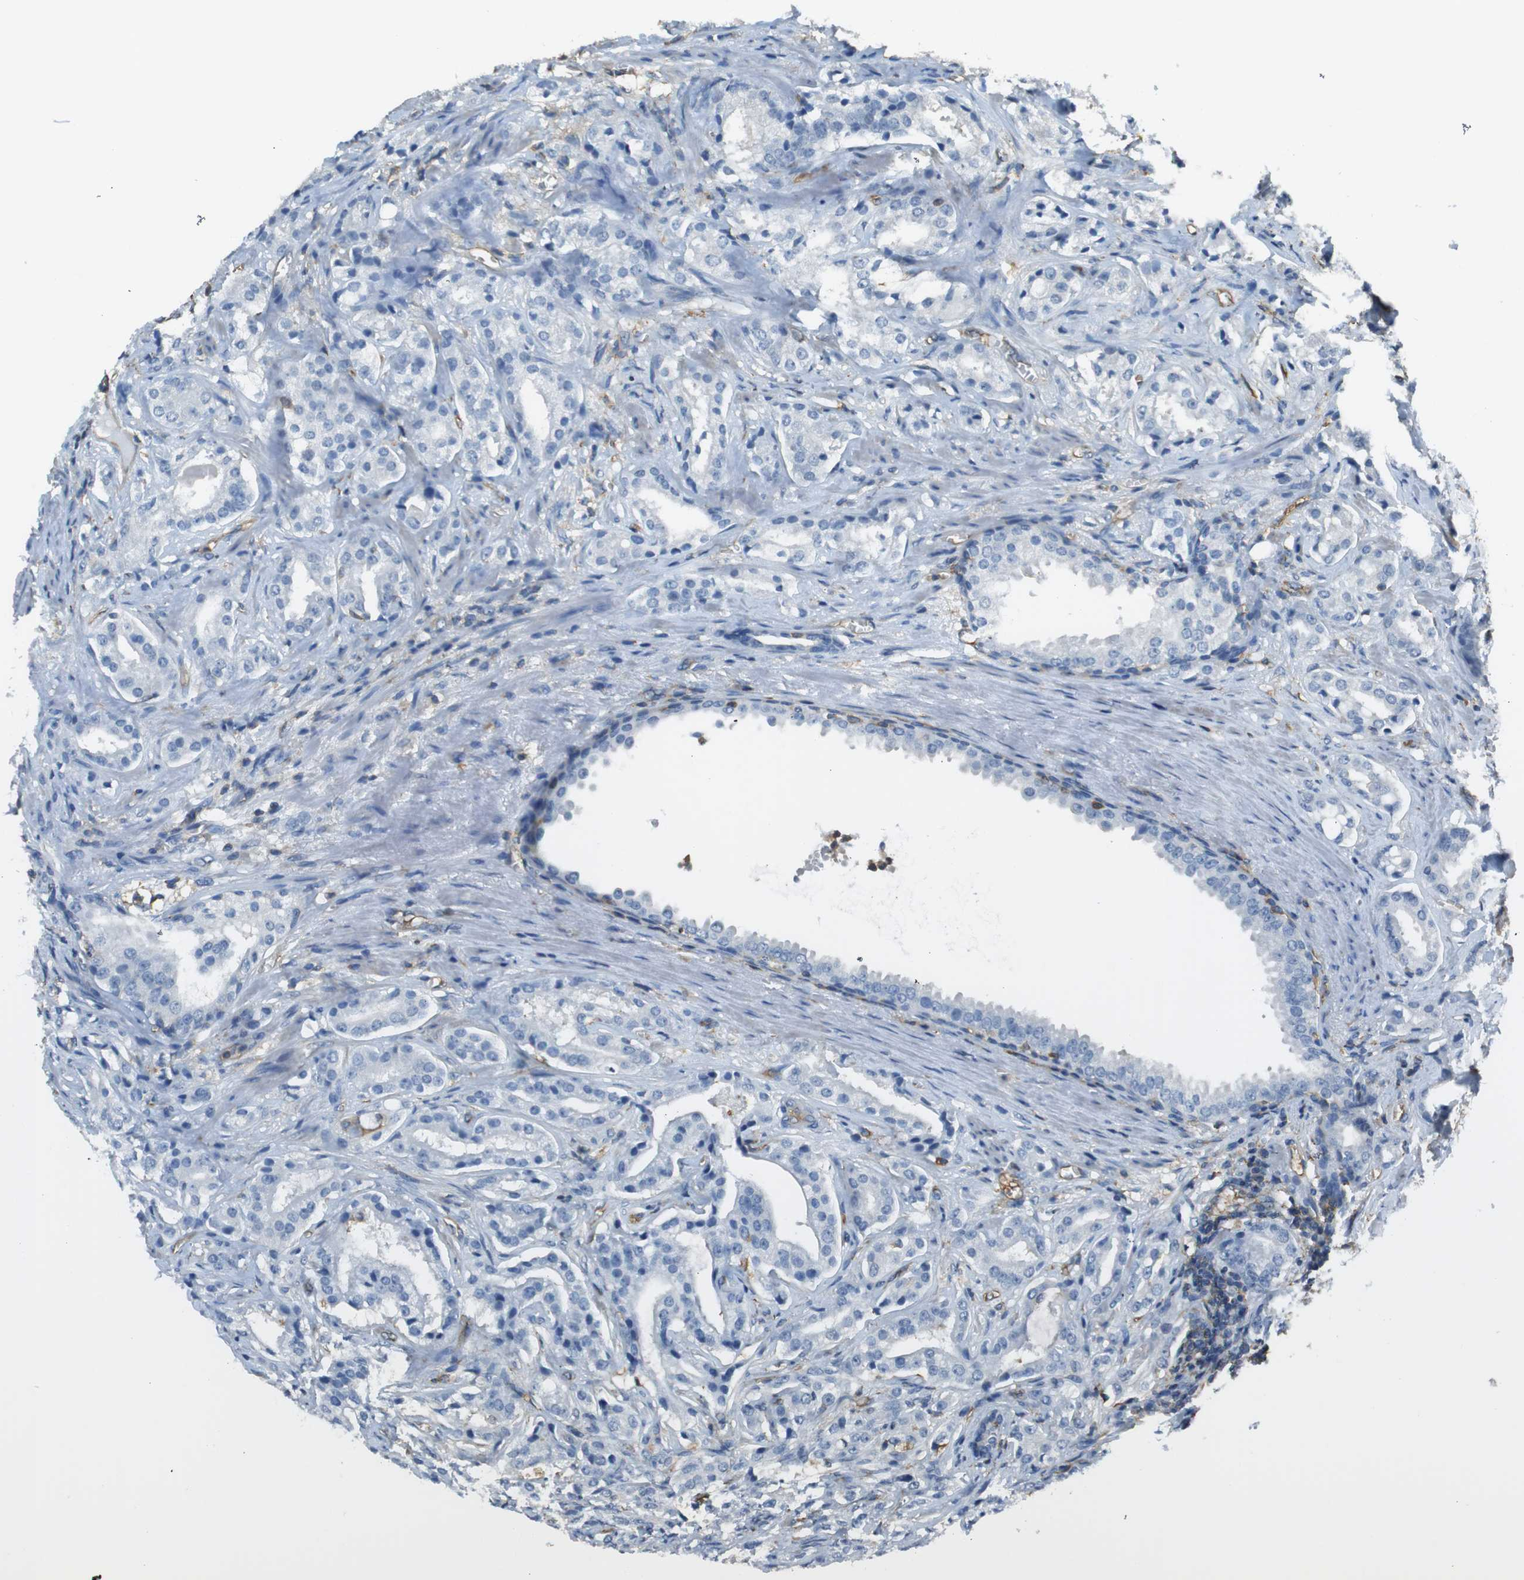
{"staining": {"intensity": "negative", "quantity": "none", "location": "none"}, "tissue": "prostate cancer", "cell_type": "Tumor cells", "image_type": "cancer", "snomed": [{"axis": "morphology", "description": "Adenocarcinoma, High grade"}, {"axis": "topography", "description": "Prostate"}], "caption": "High magnification brightfield microscopy of prostate cancer (high-grade adenocarcinoma) stained with DAB (brown) and counterstained with hematoxylin (blue): tumor cells show no significant staining. (DAB (3,3'-diaminobenzidine) immunohistochemistry (IHC), high magnification).", "gene": "FCAR", "patient": {"sex": "male", "age": 64}}